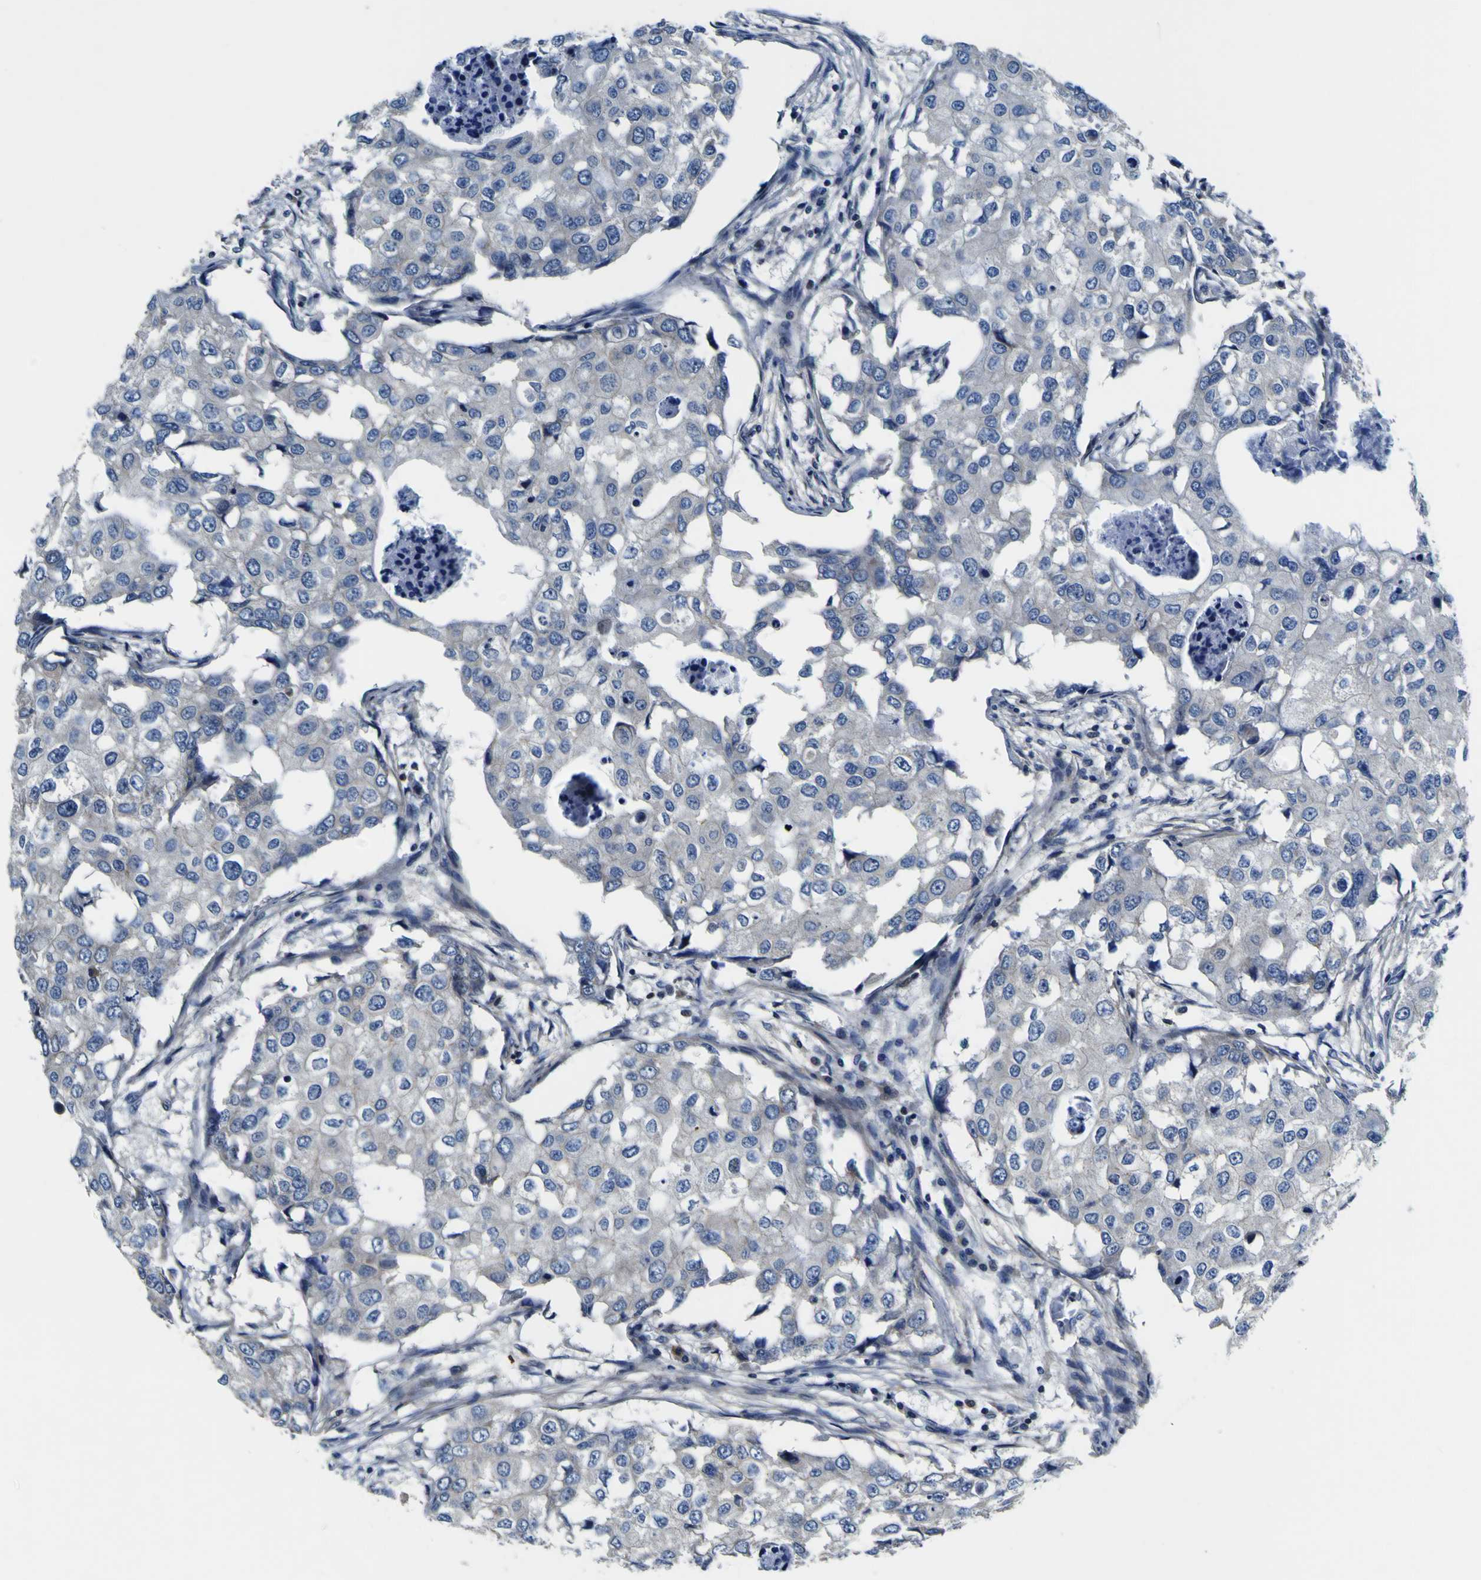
{"staining": {"intensity": "weak", "quantity": "25%-75%", "location": "cytoplasmic/membranous"}, "tissue": "breast cancer", "cell_type": "Tumor cells", "image_type": "cancer", "snomed": [{"axis": "morphology", "description": "Duct carcinoma"}, {"axis": "topography", "description": "Breast"}], "caption": "An image of human breast cancer (infiltrating ductal carcinoma) stained for a protein shows weak cytoplasmic/membranous brown staining in tumor cells.", "gene": "EPHB4", "patient": {"sex": "female", "age": 27}}